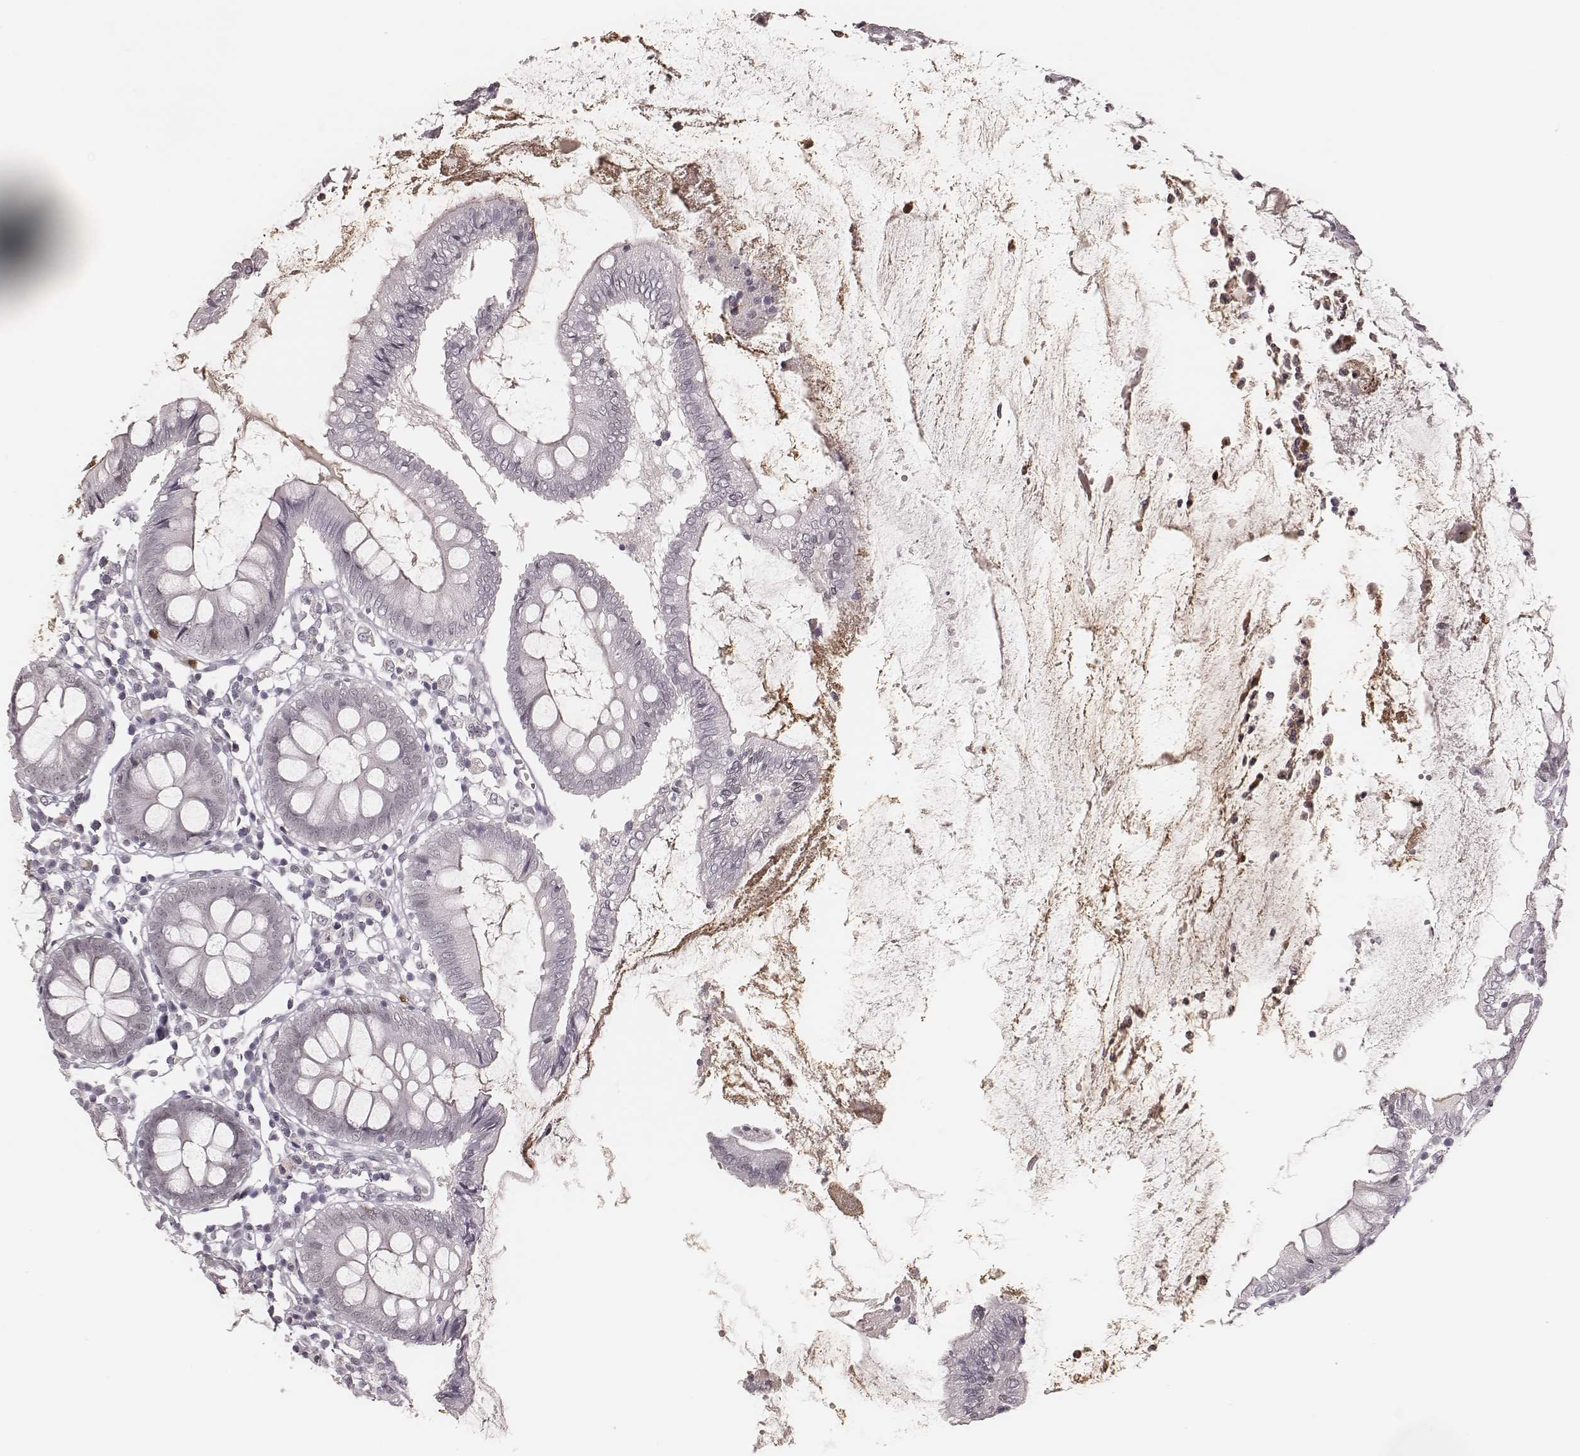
{"staining": {"intensity": "negative", "quantity": "none", "location": "none"}, "tissue": "colon", "cell_type": "Endothelial cells", "image_type": "normal", "snomed": [{"axis": "morphology", "description": "Normal tissue, NOS"}, {"axis": "morphology", "description": "Adenocarcinoma, NOS"}, {"axis": "topography", "description": "Colon"}], "caption": "Protein analysis of benign colon displays no significant positivity in endothelial cells.", "gene": "KITLG", "patient": {"sex": "male", "age": 83}}